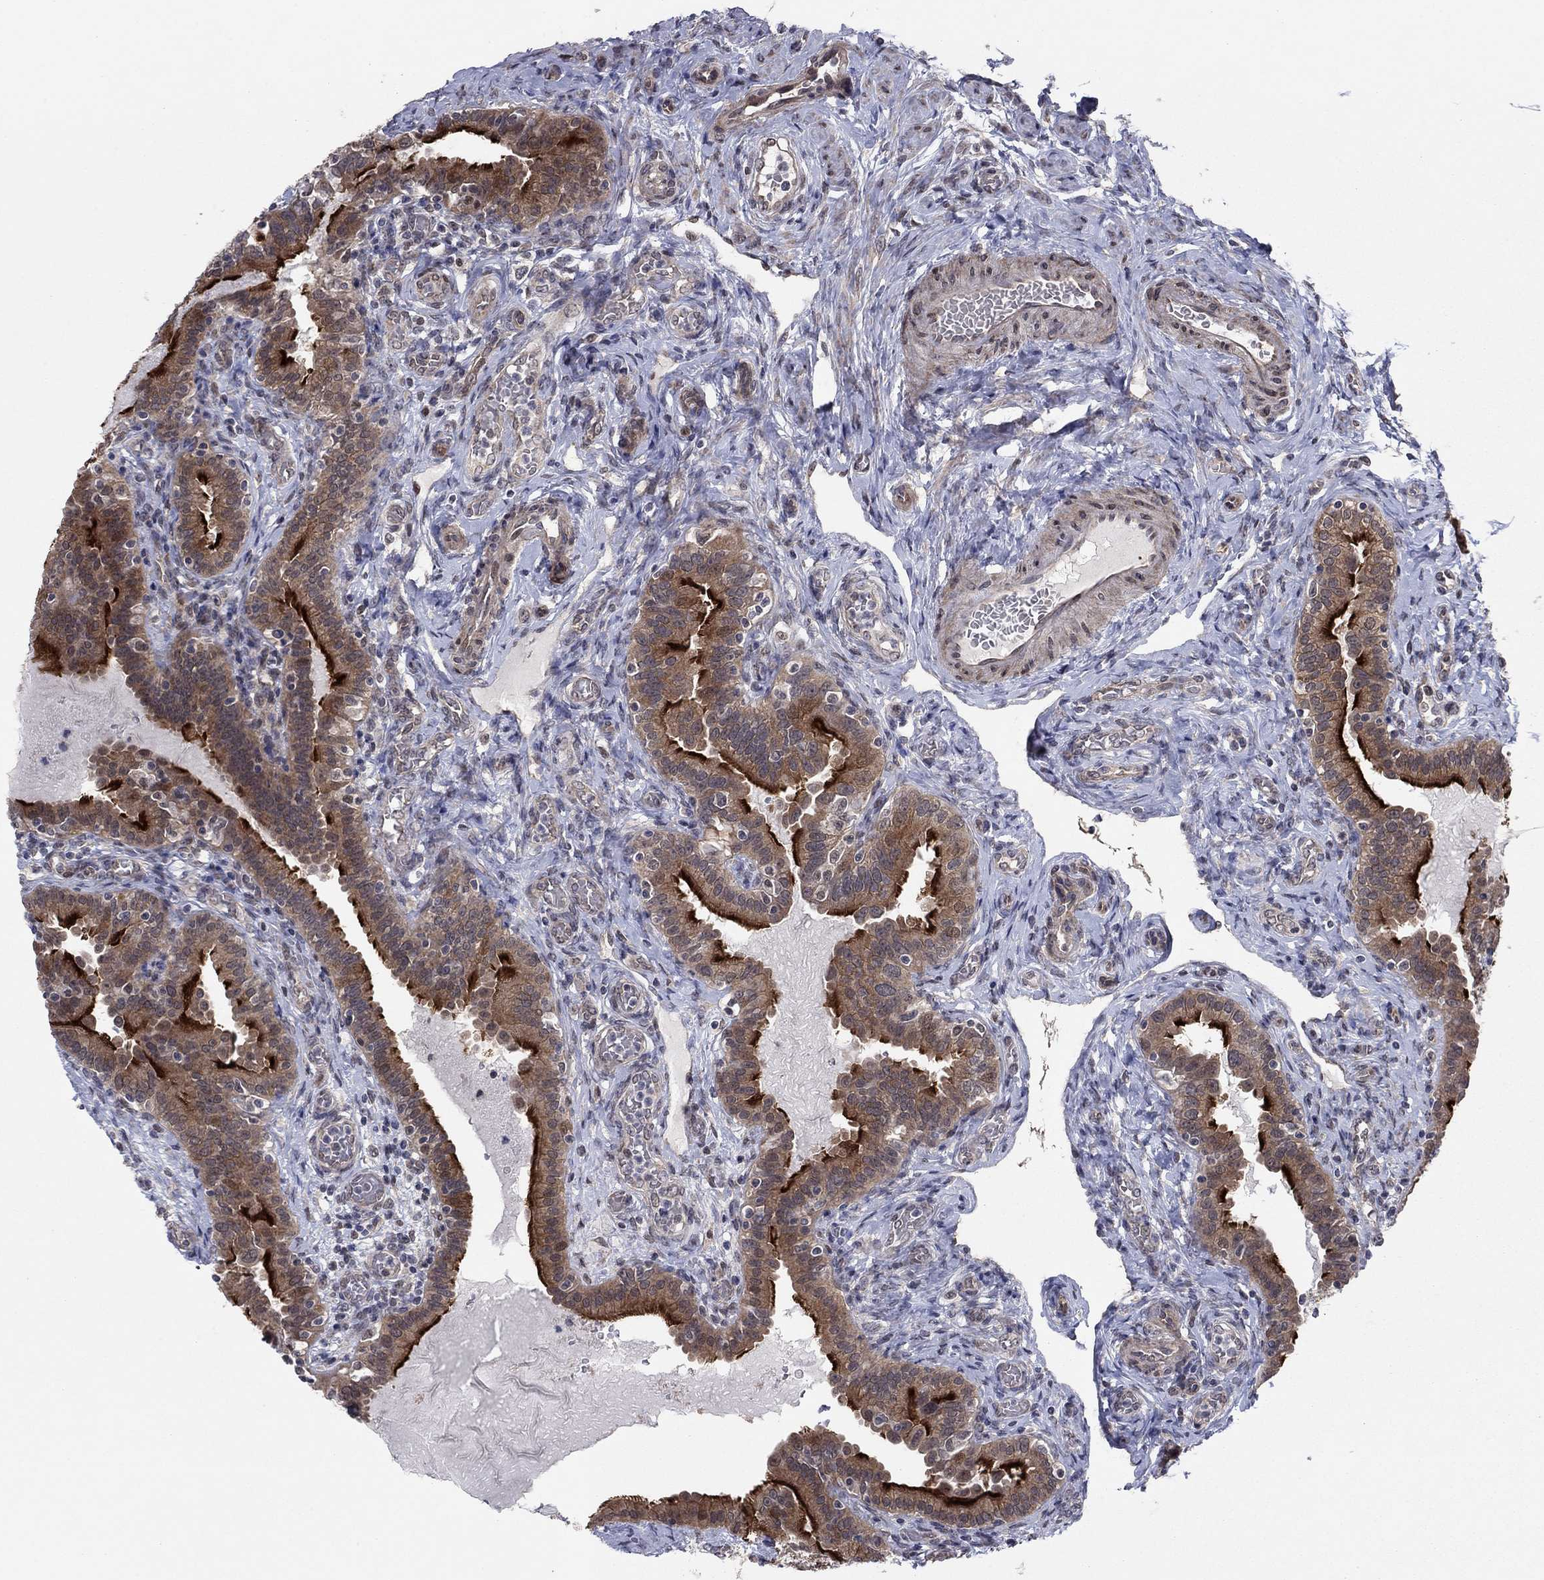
{"staining": {"intensity": "strong", "quantity": ">75%", "location": "cytoplasmic/membranous"}, "tissue": "fallopian tube", "cell_type": "Glandular cells", "image_type": "normal", "snomed": [{"axis": "morphology", "description": "Normal tissue, NOS"}, {"axis": "topography", "description": "Fallopian tube"}, {"axis": "topography", "description": "Ovary"}], "caption": "Immunohistochemistry image of benign fallopian tube stained for a protein (brown), which exhibits high levels of strong cytoplasmic/membranous staining in about >75% of glandular cells.", "gene": "PSMC1", "patient": {"sex": "female", "age": 41}}